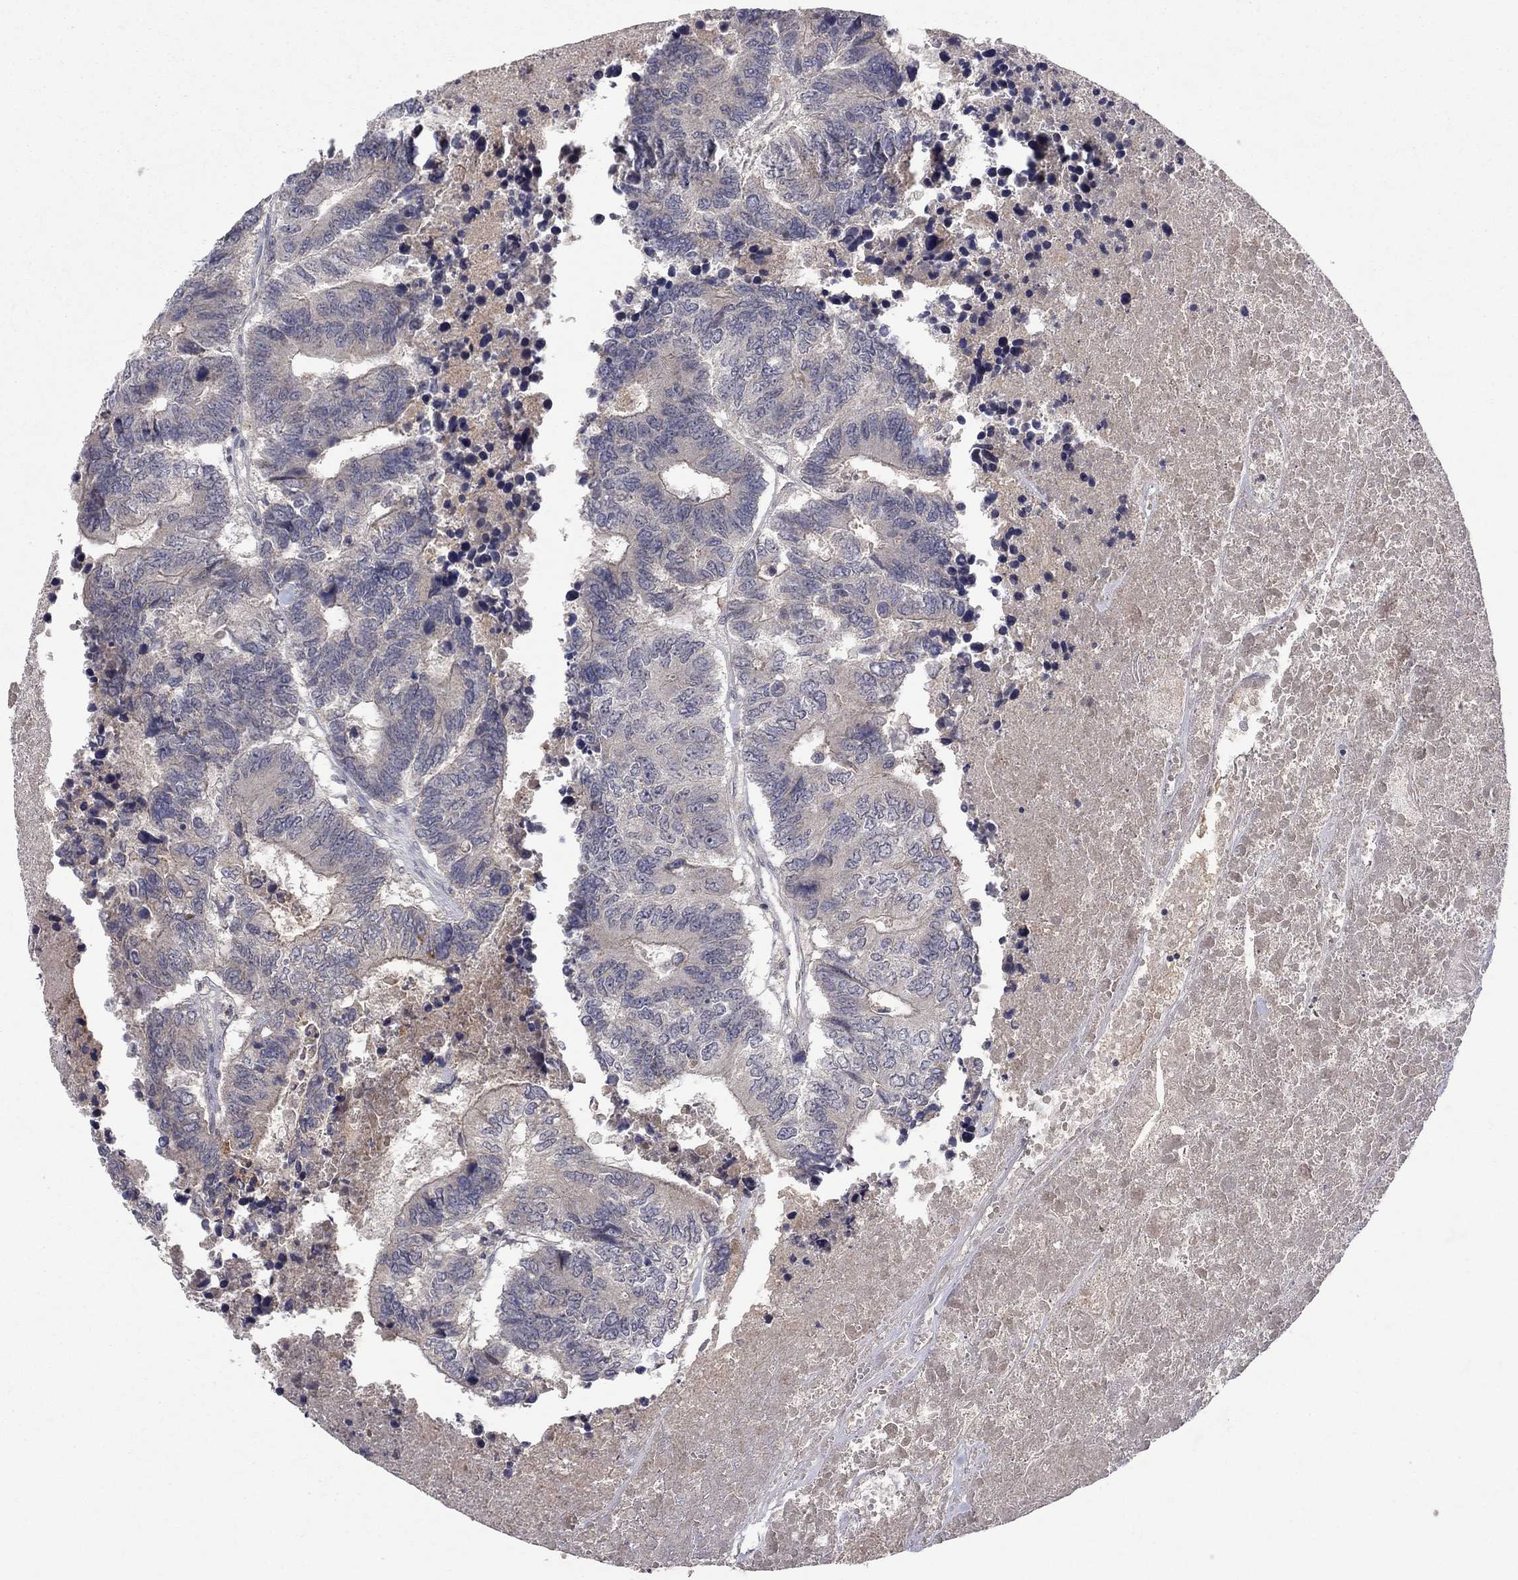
{"staining": {"intensity": "negative", "quantity": "none", "location": "none"}, "tissue": "colorectal cancer", "cell_type": "Tumor cells", "image_type": "cancer", "snomed": [{"axis": "morphology", "description": "Adenocarcinoma, NOS"}, {"axis": "topography", "description": "Colon"}], "caption": "An immunohistochemistry (IHC) micrograph of adenocarcinoma (colorectal) is shown. There is no staining in tumor cells of adenocarcinoma (colorectal).", "gene": "IL4", "patient": {"sex": "female", "age": 48}}